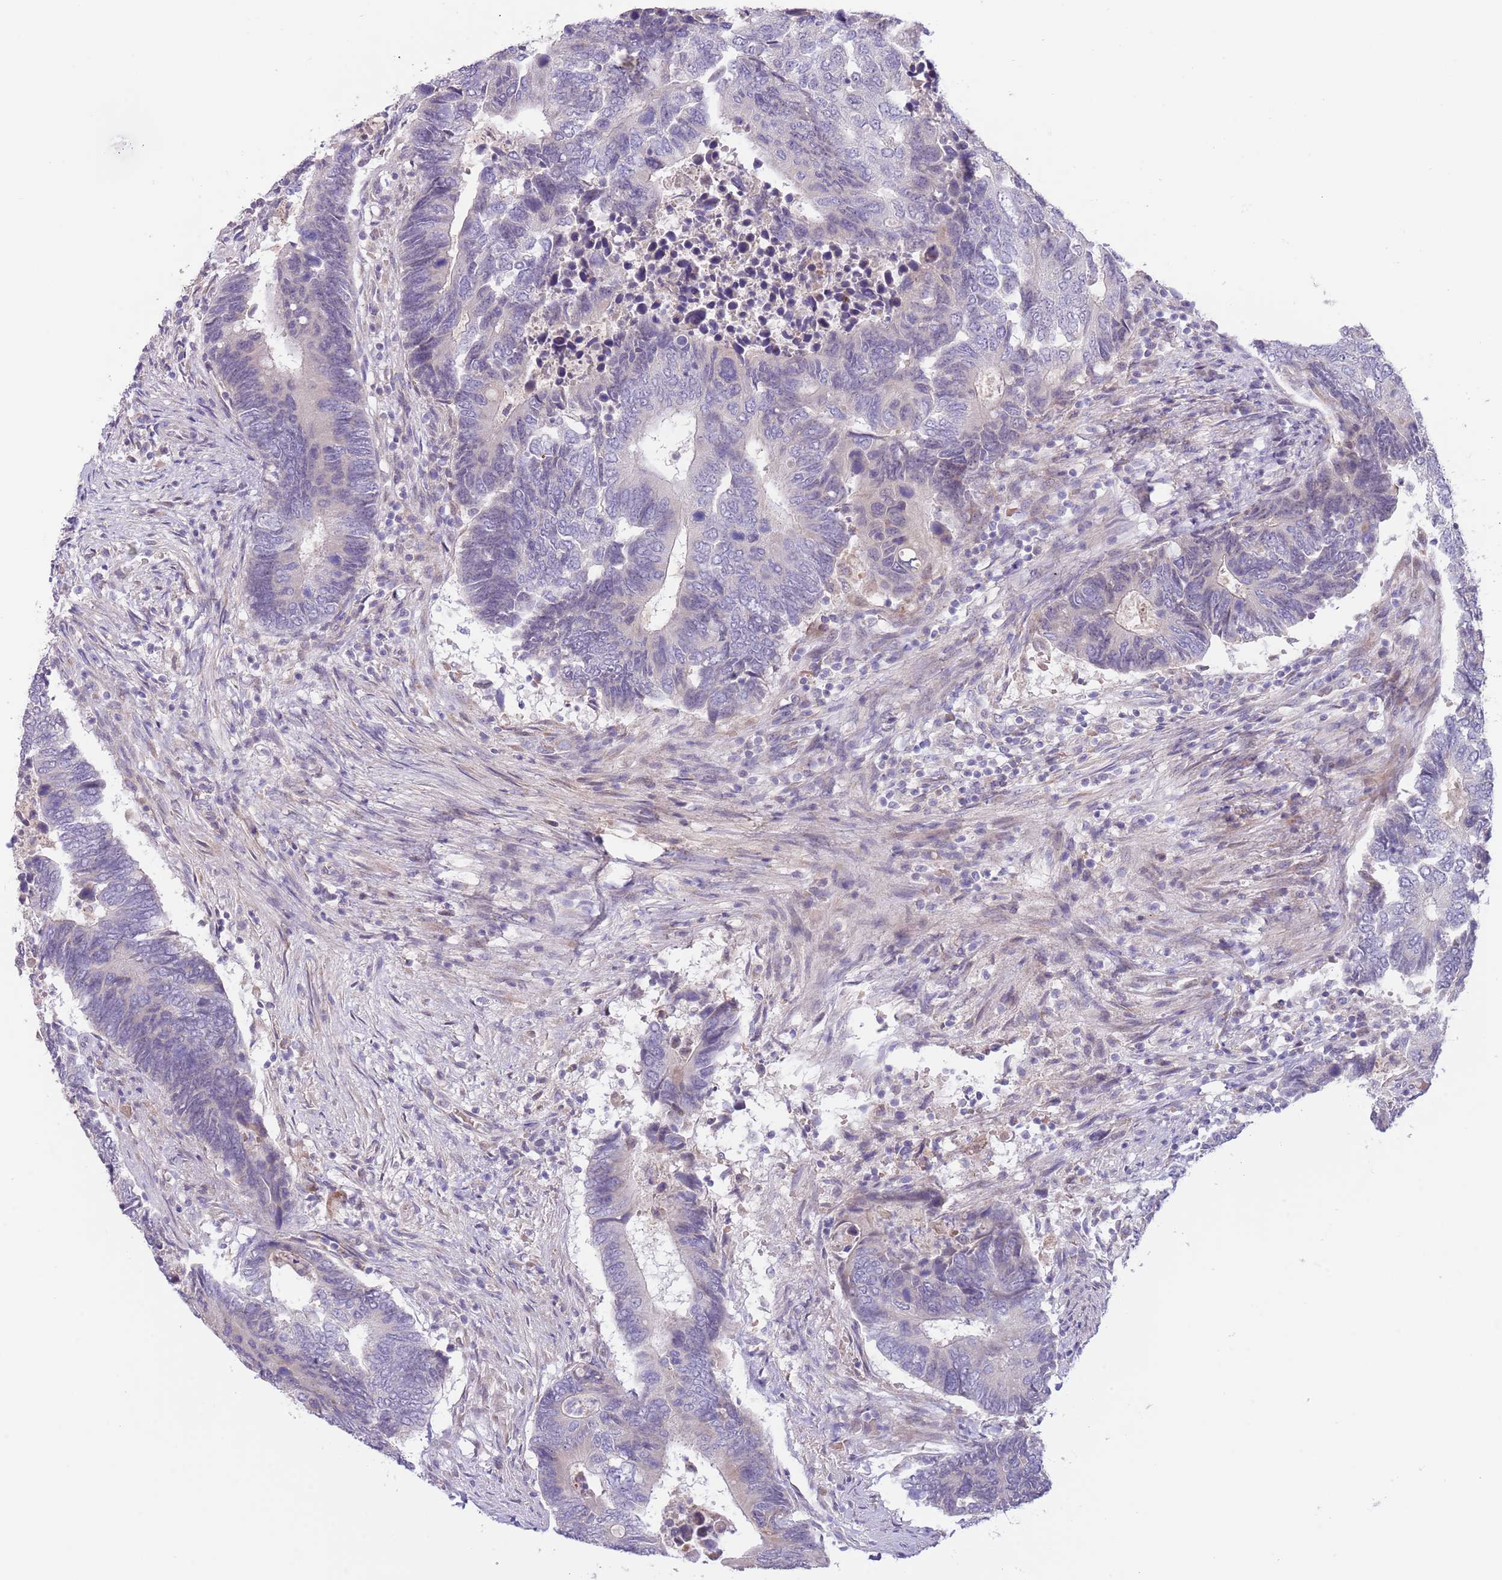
{"staining": {"intensity": "negative", "quantity": "none", "location": "none"}, "tissue": "colorectal cancer", "cell_type": "Tumor cells", "image_type": "cancer", "snomed": [{"axis": "morphology", "description": "Adenocarcinoma, NOS"}, {"axis": "topography", "description": "Colon"}], "caption": "Tumor cells are negative for brown protein staining in colorectal cancer (adenocarcinoma).", "gene": "AP1S2", "patient": {"sex": "male", "age": 87}}